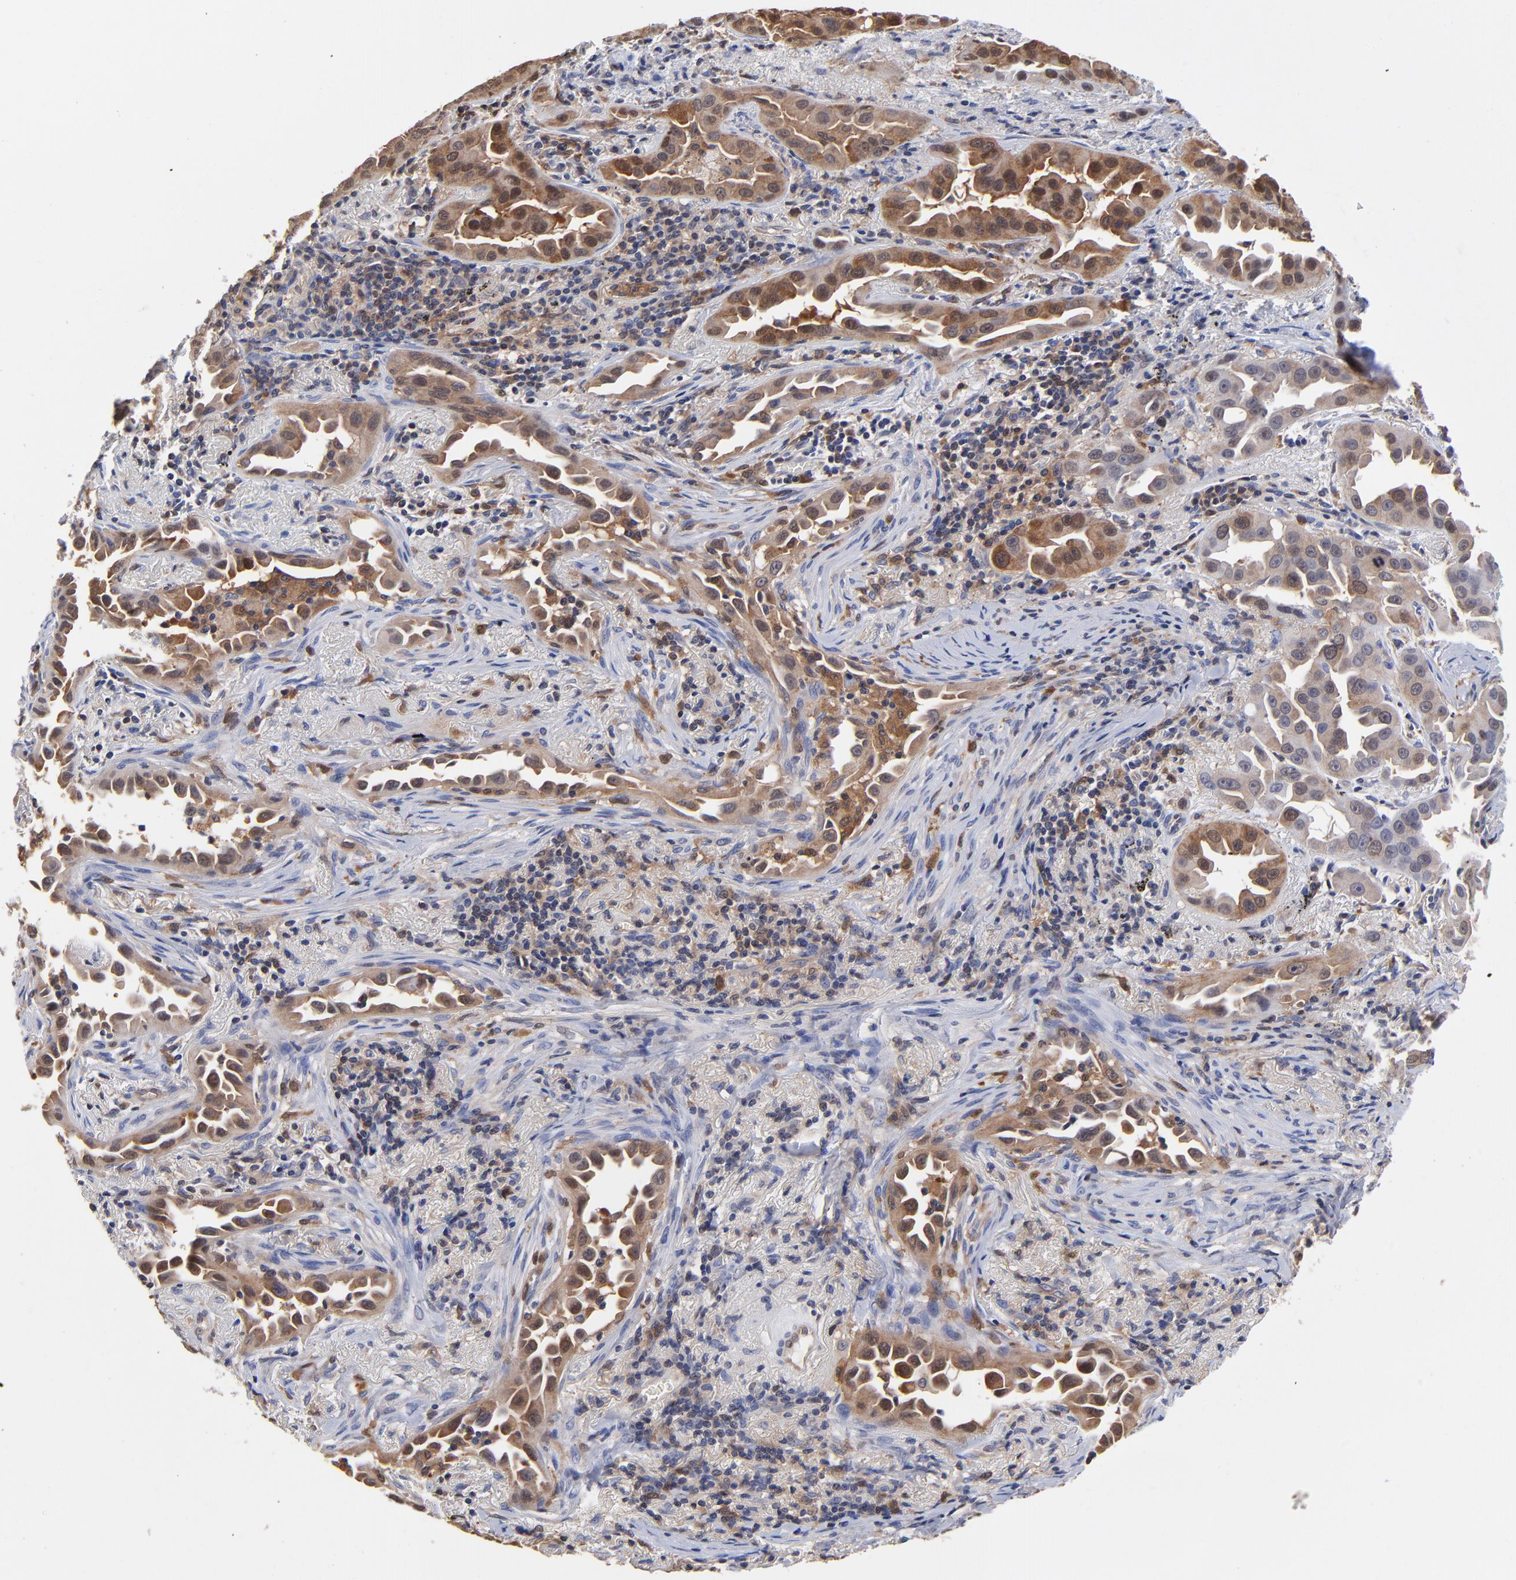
{"staining": {"intensity": "moderate", "quantity": ">75%", "location": "cytoplasmic/membranous,nuclear"}, "tissue": "lung cancer", "cell_type": "Tumor cells", "image_type": "cancer", "snomed": [{"axis": "morphology", "description": "Normal tissue, NOS"}, {"axis": "morphology", "description": "Adenocarcinoma, NOS"}, {"axis": "topography", "description": "Bronchus"}], "caption": "Immunohistochemistry (IHC) of lung cancer (adenocarcinoma) demonstrates medium levels of moderate cytoplasmic/membranous and nuclear staining in about >75% of tumor cells.", "gene": "DCTPP1", "patient": {"sex": "male", "age": 68}}